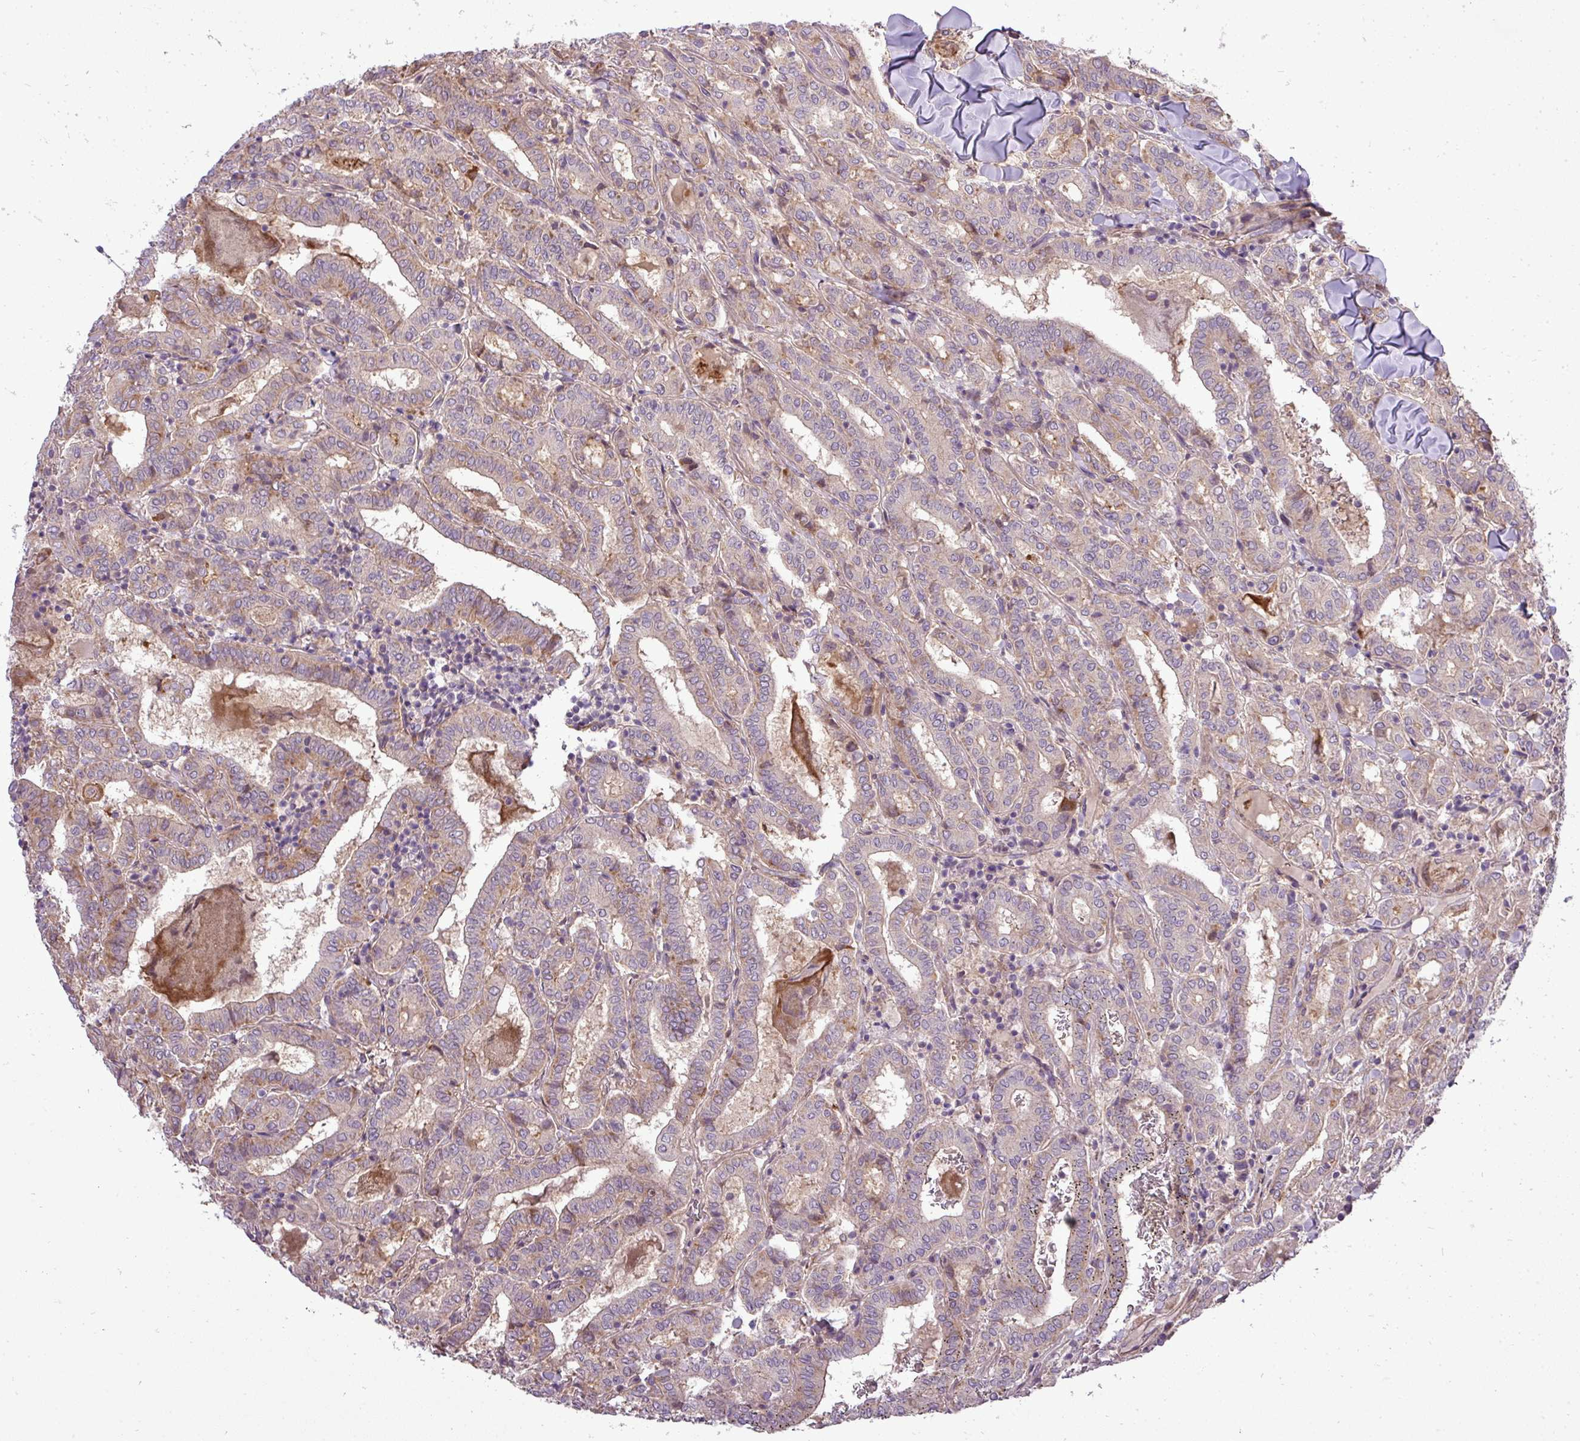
{"staining": {"intensity": "weak", "quantity": ">75%", "location": "cytoplasmic/membranous"}, "tissue": "thyroid cancer", "cell_type": "Tumor cells", "image_type": "cancer", "snomed": [{"axis": "morphology", "description": "Papillary adenocarcinoma, NOS"}, {"axis": "topography", "description": "Thyroid gland"}], "caption": "Tumor cells exhibit weak cytoplasmic/membranous expression in approximately >75% of cells in thyroid cancer (papillary adenocarcinoma). (DAB = brown stain, brightfield microscopy at high magnification).", "gene": "PDRG1", "patient": {"sex": "female", "age": 72}}